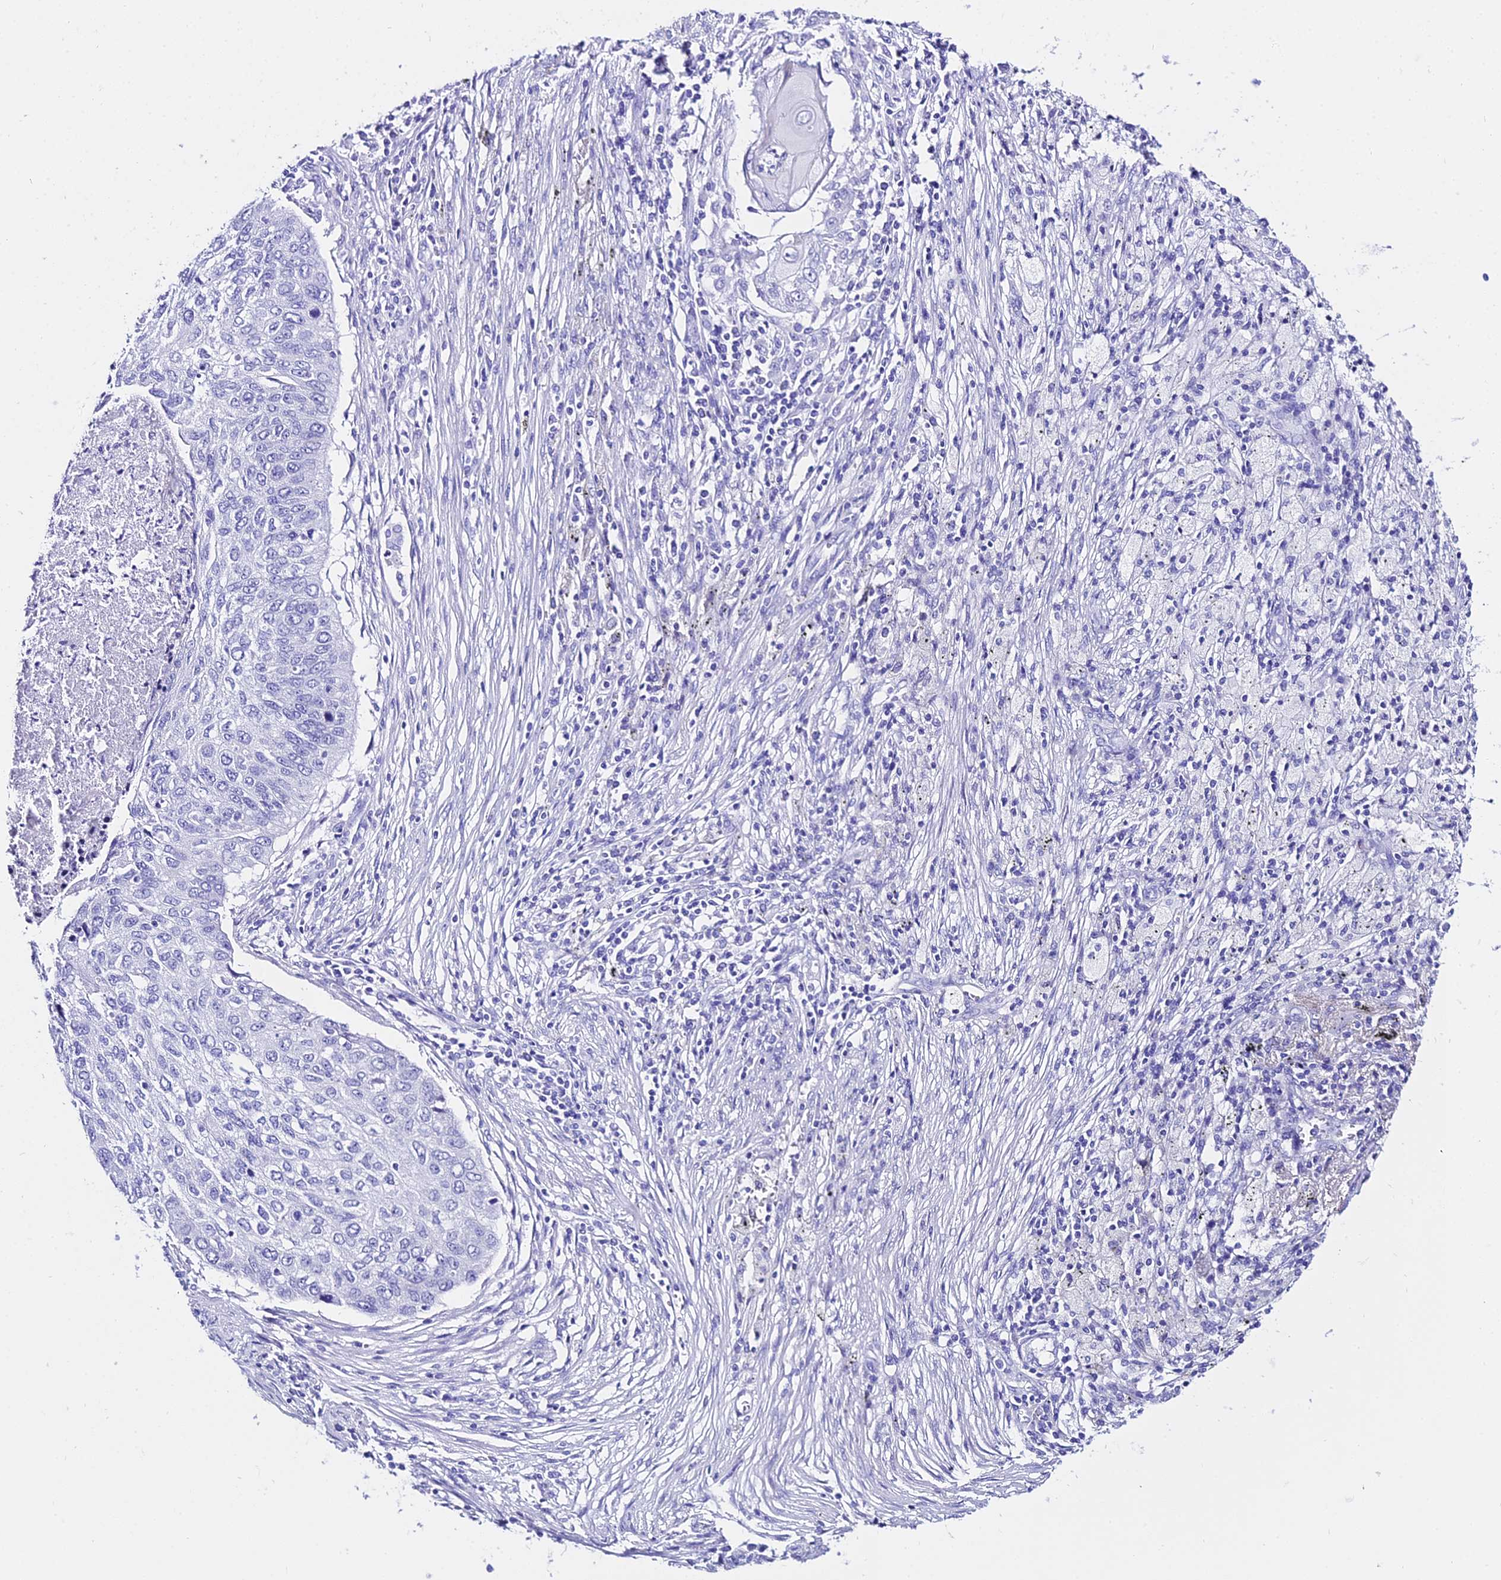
{"staining": {"intensity": "negative", "quantity": "none", "location": "none"}, "tissue": "lung cancer", "cell_type": "Tumor cells", "image_type": "cancer", "snomed": [{"axis": "morphology", "description": "Squamous cell carcinoma, NOS"}, {"axis": "topography", "description": "Lung"}], "caption": "There is no significant positivity in tumor cells of lung cancer. (DAB immunohistochemistry (IHC) visualized using brightfield microscopy, high magnification).", "gene": "TRMT44", "patient": {"sex": "female", "age": 63}}